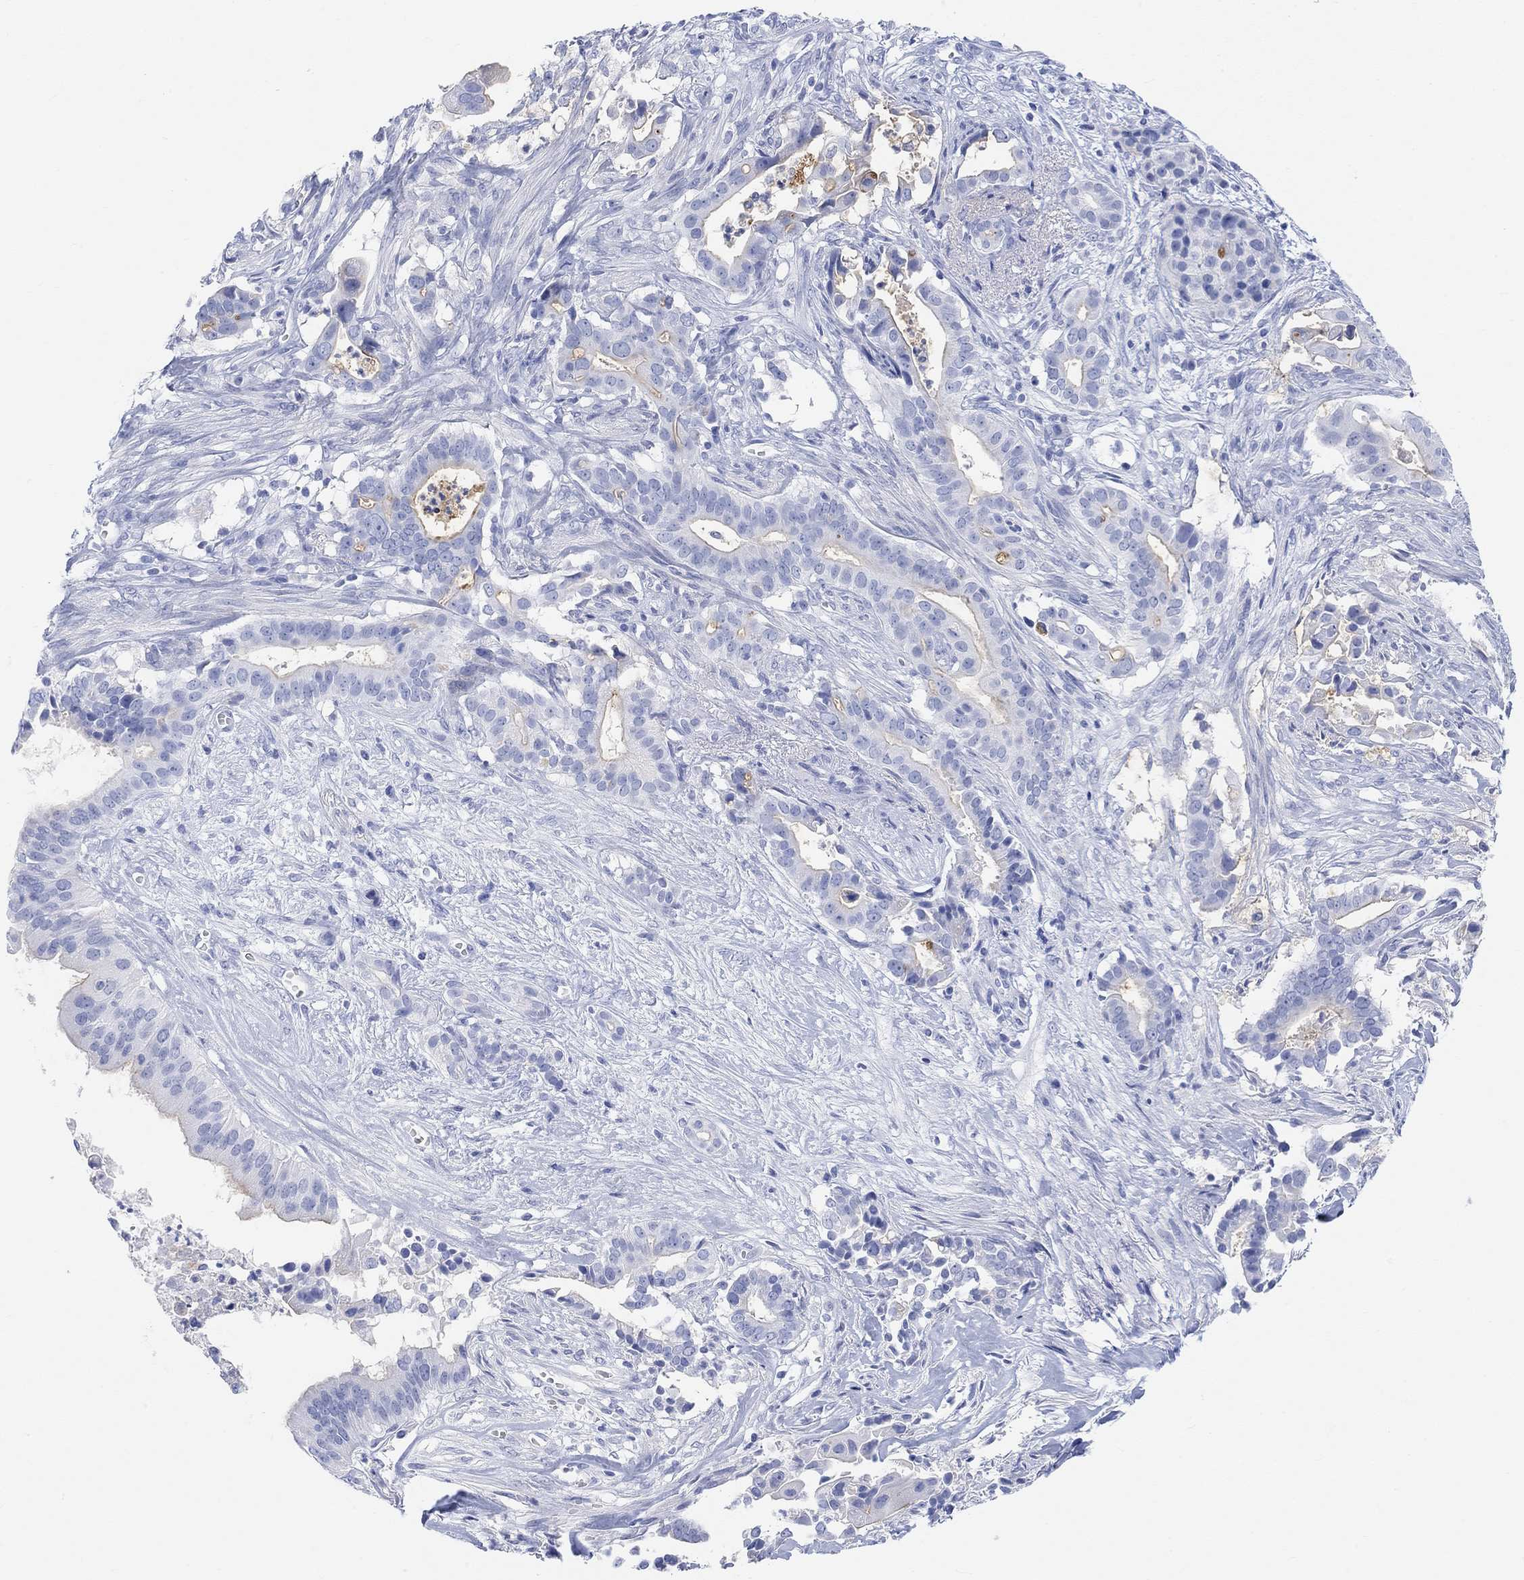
{"staining": {"intensity": "weak", "quantity": "<25%", "location": "cytoplasmic/membranous"}, "tissue": "pancreatic cancer", "cell_type": "Tumor cells", "image_type": "cancer", "snomed": [{"axis": "morphology", "description": "Adenocarcinoma, NOS"}, {"axis": "topography", "description": "Pancreas"}], "caption": "Human pancreatic cancer stained for a protein using IHC demonstrates no staining in tumor cells.", "gene": "XIRP2", "patient": {"sex": "male", "age": 61}}